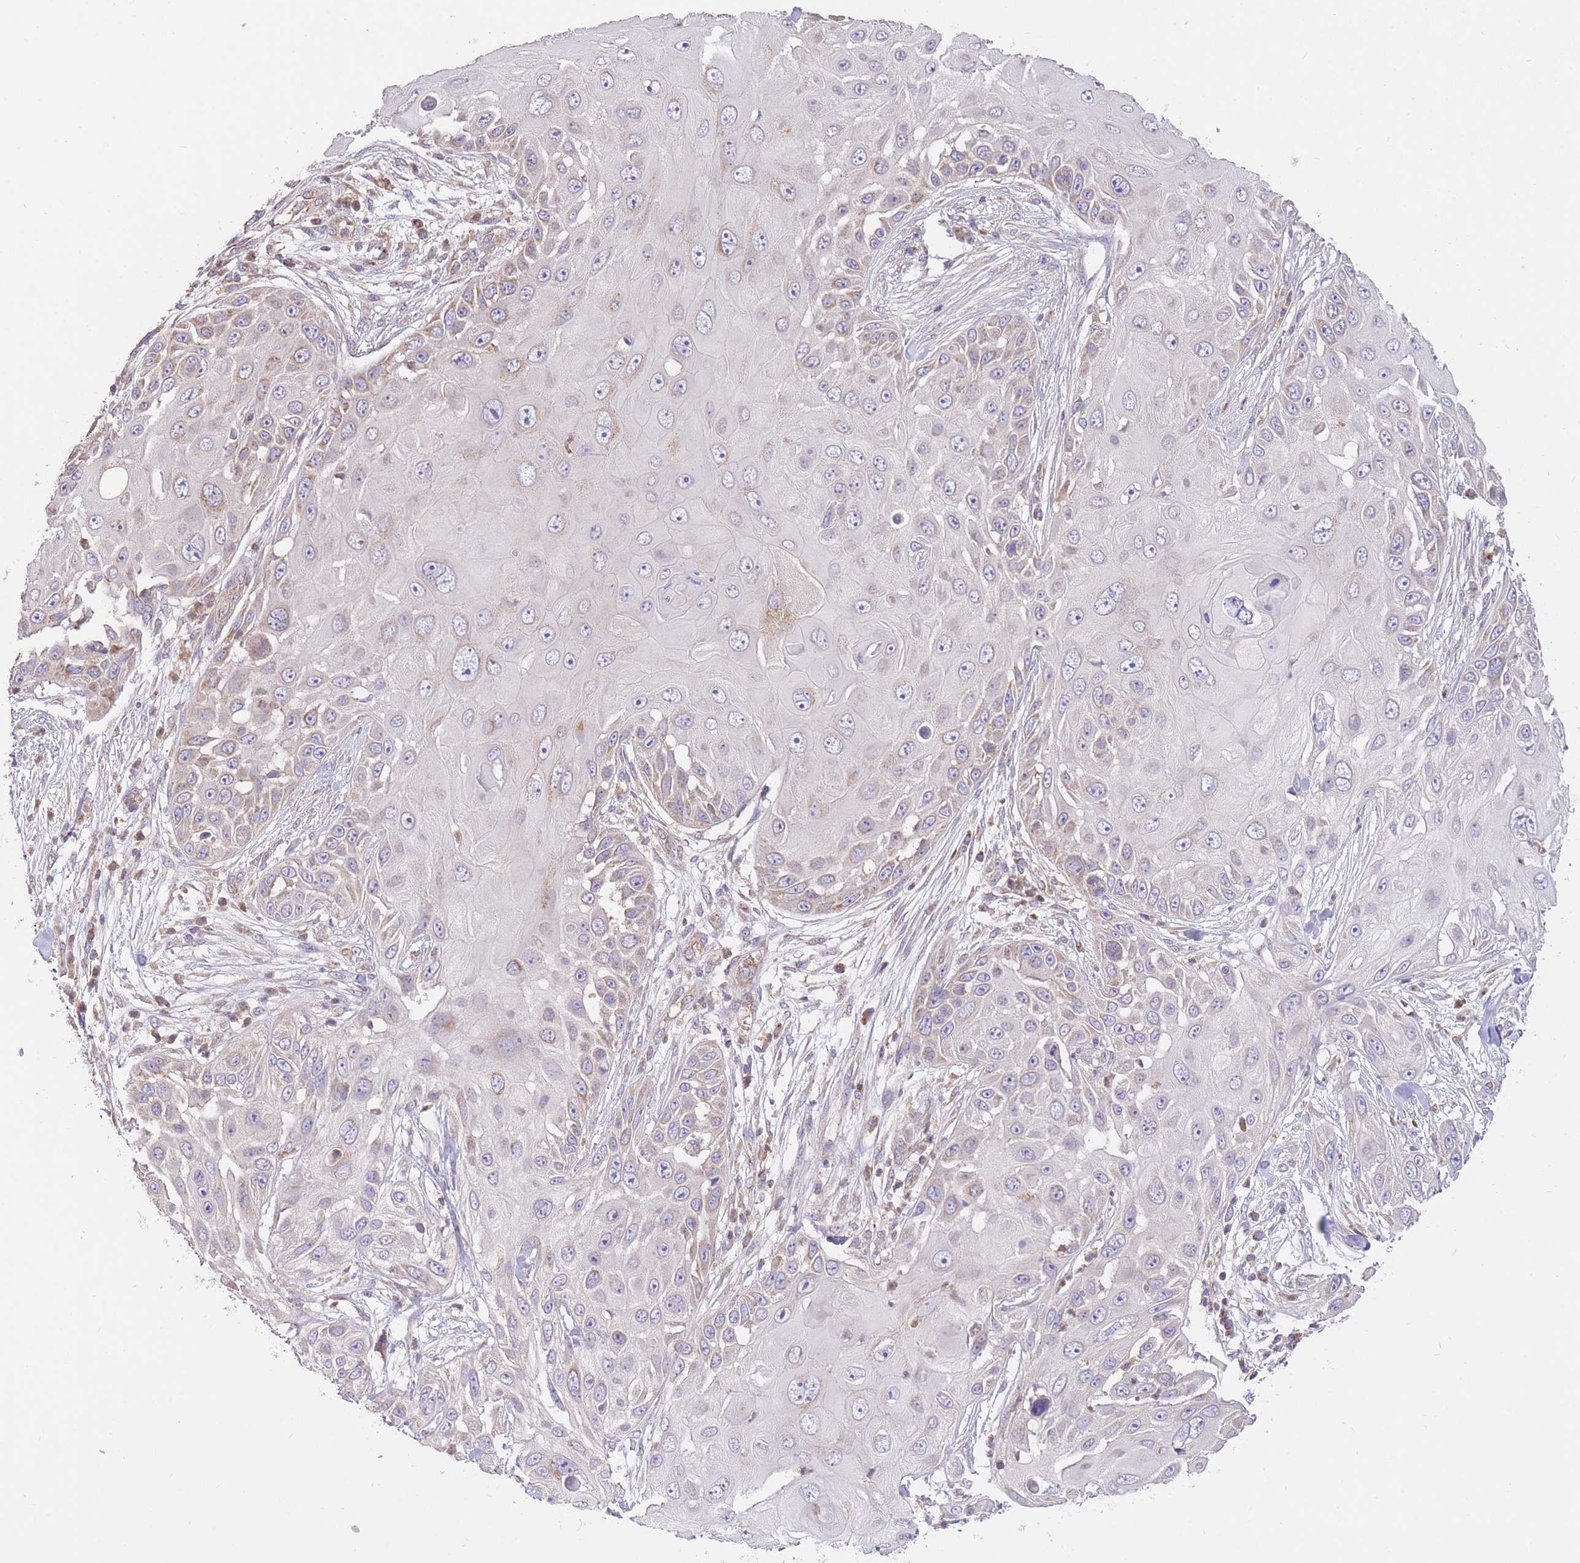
{"staining": {"intensity": "weak", "quantity": "25%-75%", "location": "cytoplasmic/membranous"}, "tissue": "skin cancer", "cell_type": "Tumor cells", "image_type": "cancer", "snomed": [{"axis": "morphology", "description": "Squamous cell carcinoma, NOS"}, {"axis": "topography", "description": "Skin"}], "caption": "Skin cancer stained with immunohistochemistry reveals weak cytoplasmic/membranous positivity in approximately 25%-75% of tumor cells.", "gene": "PREP", "patient": {"sex": "female", "age": 44}}